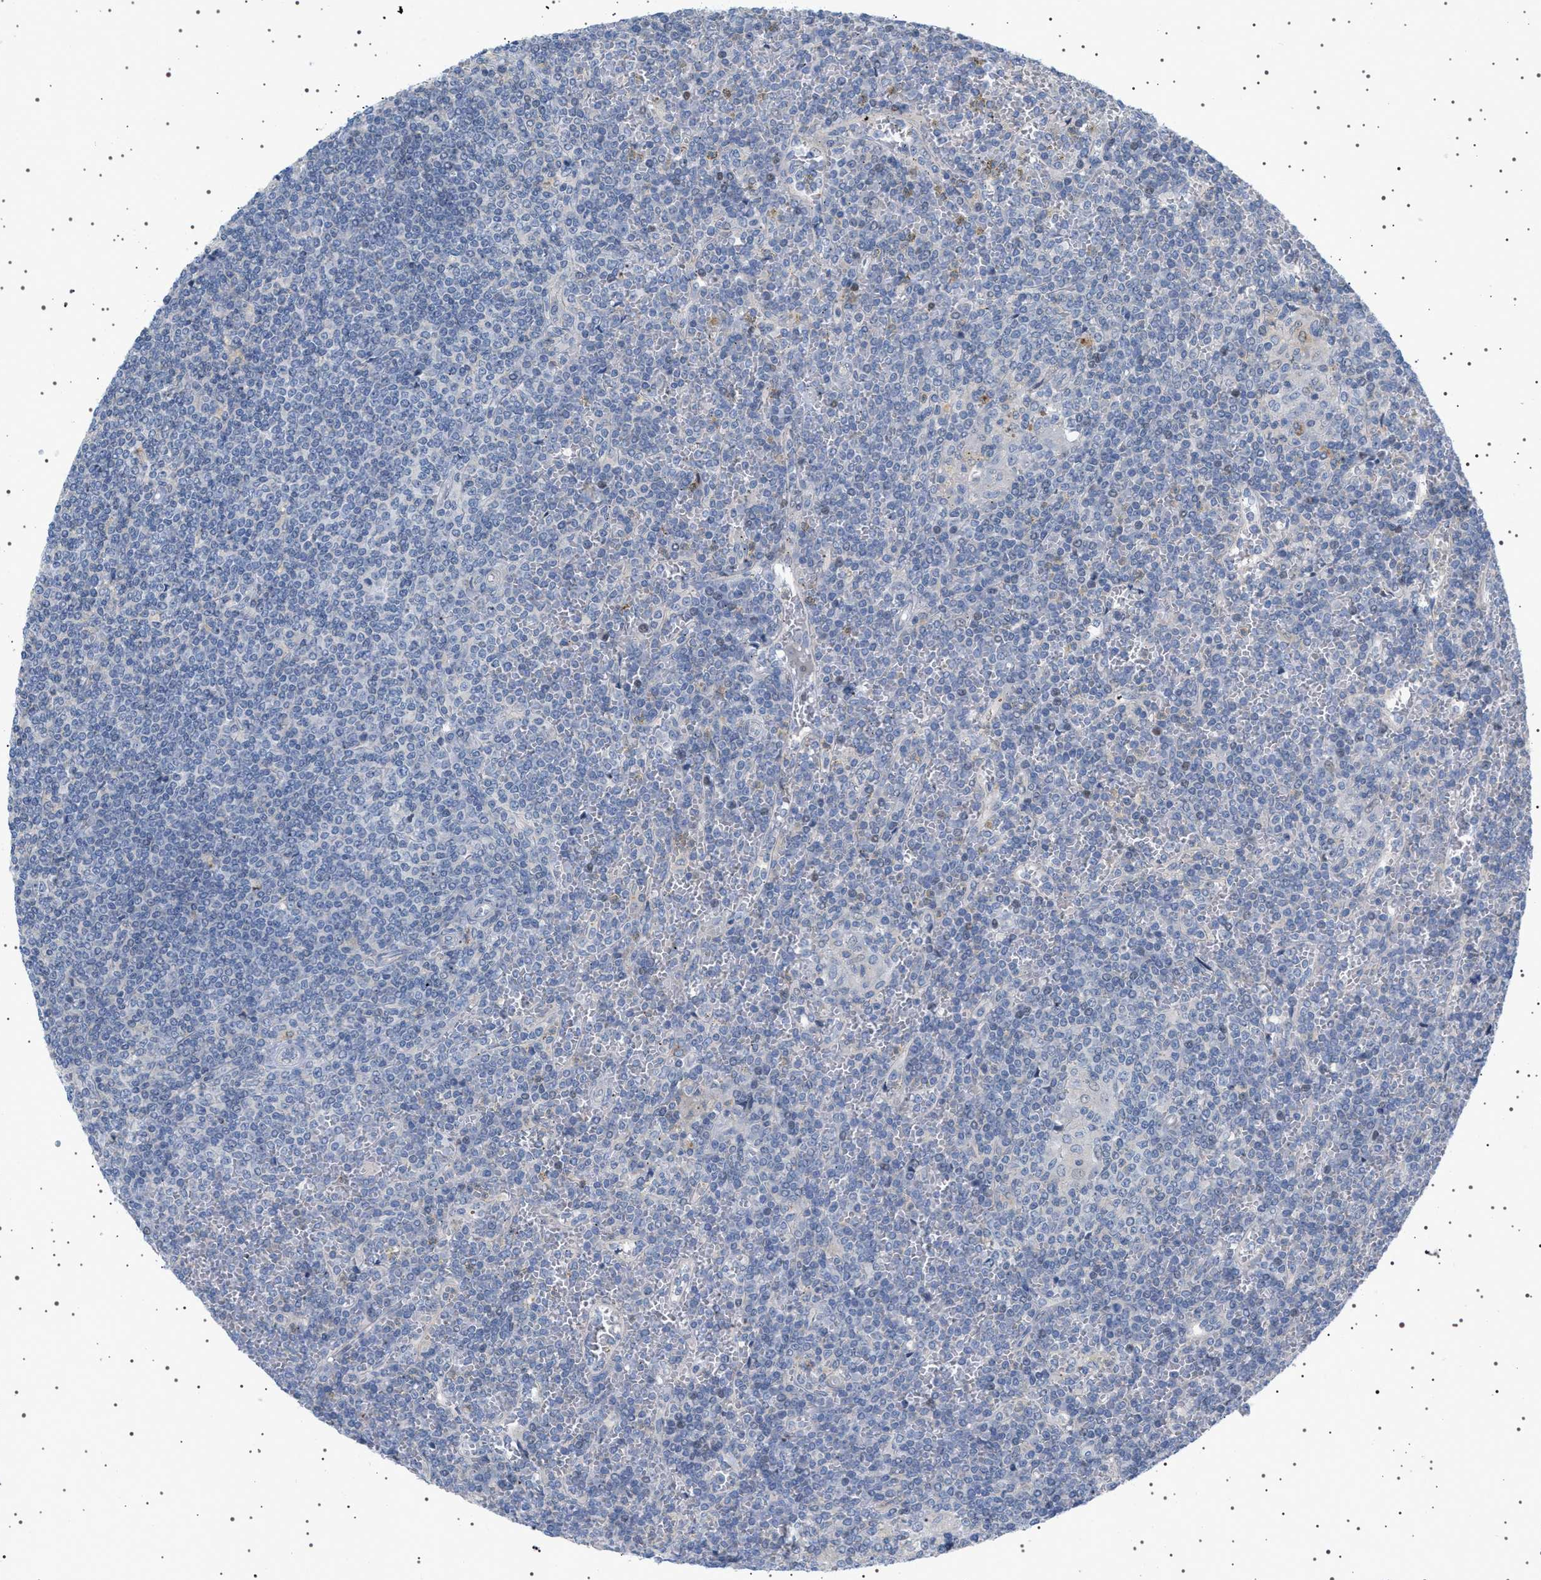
{"staining": {"intensity": "negative", "quantity": "none", "location": "none"}, "tissue": "lymphoma", "cell_type": "Tumor cells", "image_type": "cancer", "snomed": [{"axis": "morphology", "description": "Malignant lymphoma, non-Hodgkin's type, Low grade"}, {"axis": "topography", "description": "Spleen"}], "caption": "IHC micrograph of neoplastic tissue: low-grade malignant lymphoma, non-Hodgkin's type stained with DAB (3,3'-diaminobenzidine) demonstrates no significant protein staining in tumor cells.", "gene": "ADCY10", "patient": {"sex": "female", "age": 19}}